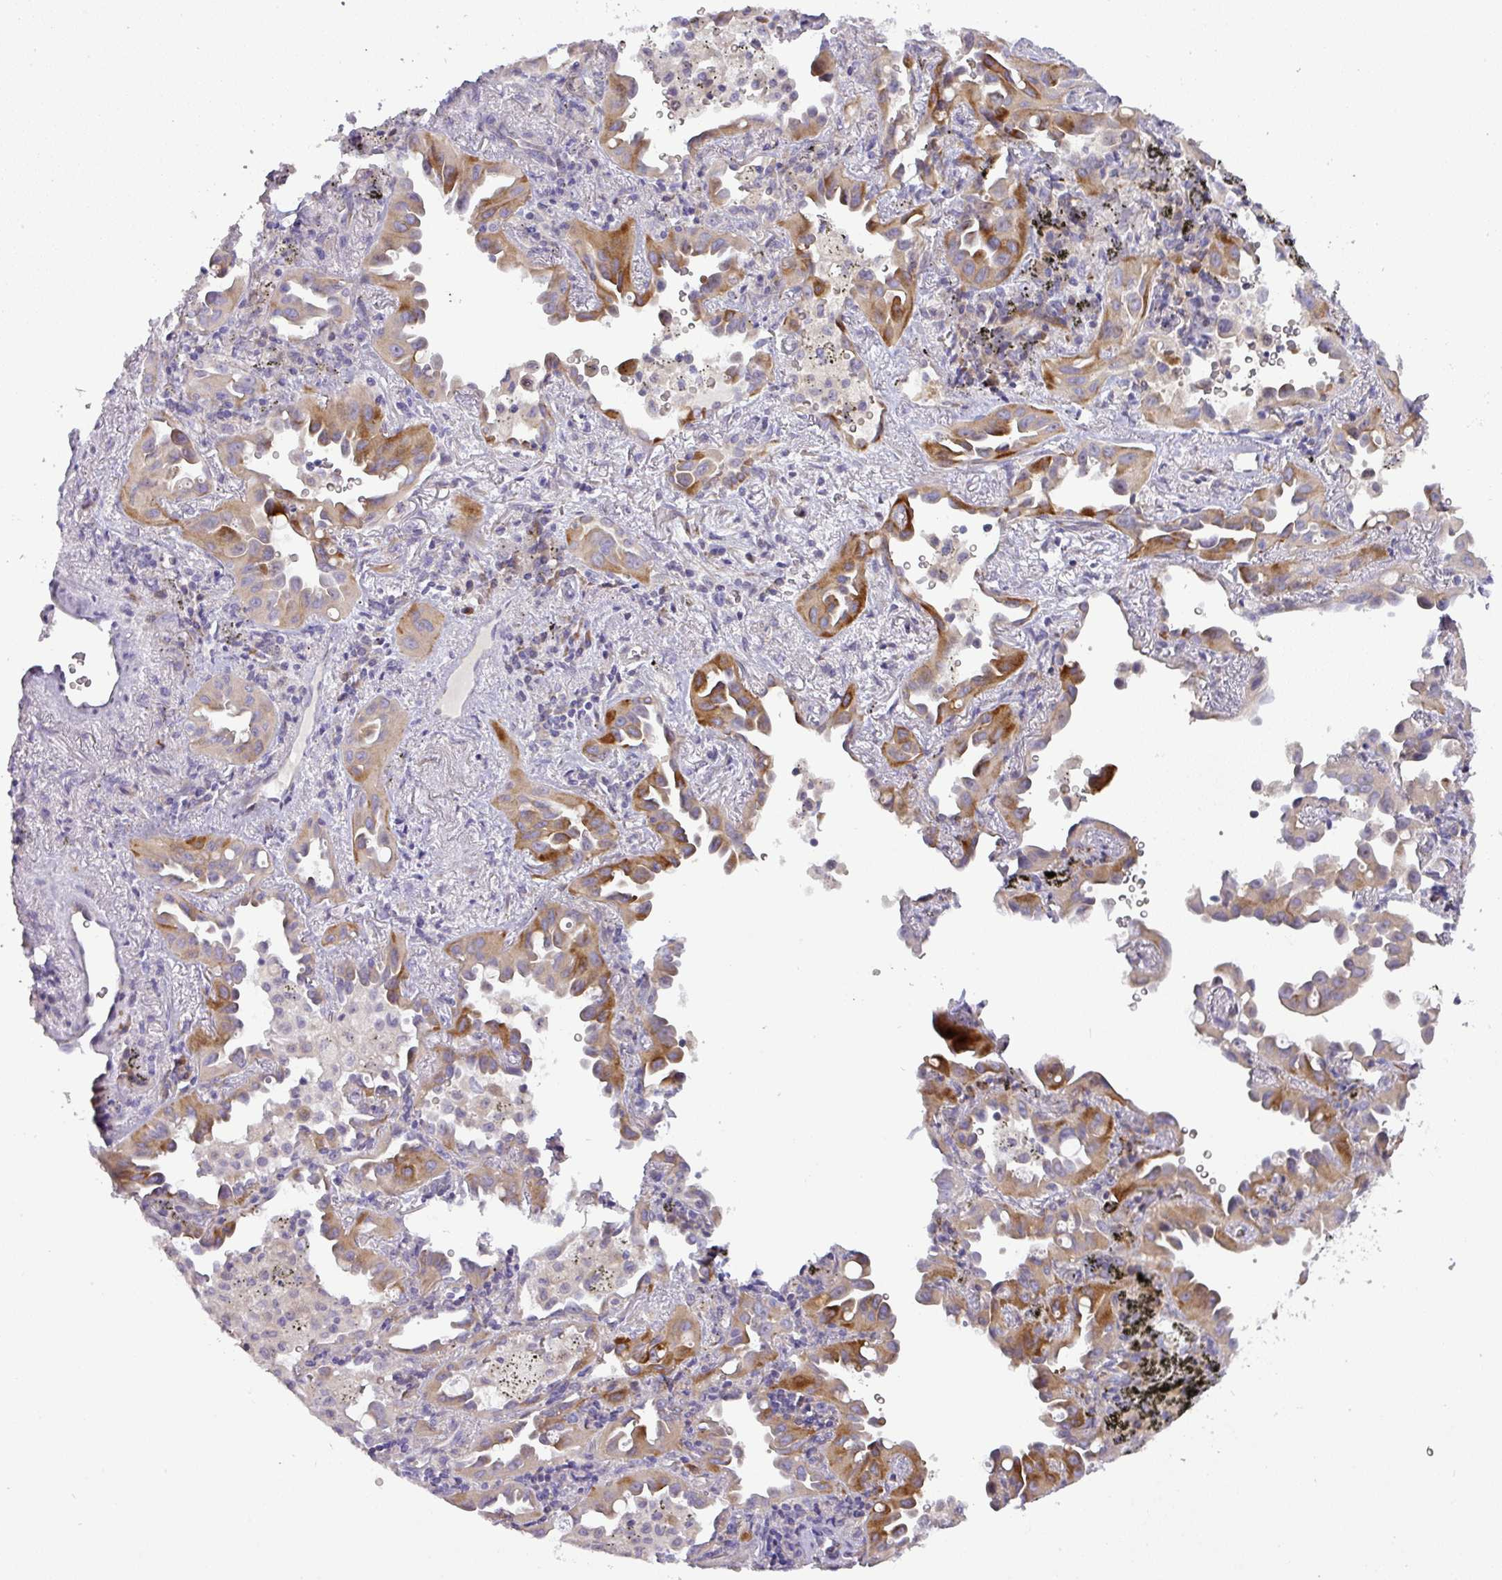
{"staining": {"intensity": "moderate", "quantity": "25%-75%", "location": "cytoplasmic/membranous"}, "tissue": "lung cancer", "cell_type": "Tumor cells", "image_type": "cancer", "snomed": [{"axis": "morphology", "description": "Adenocarcinoma, NOS"}, {"axis": "topography", "description": "Lung"}], "caption": "IHC histopathology image of human lung adenocarcinoma stained for a protein (brown), which demonstrates medium levels of moderate cytoplasmic/membranous positivity in about 25%-75% of tumor cells.", "gene": "ATP6V1F", "patient": {"sex": "male", "age": 68}}